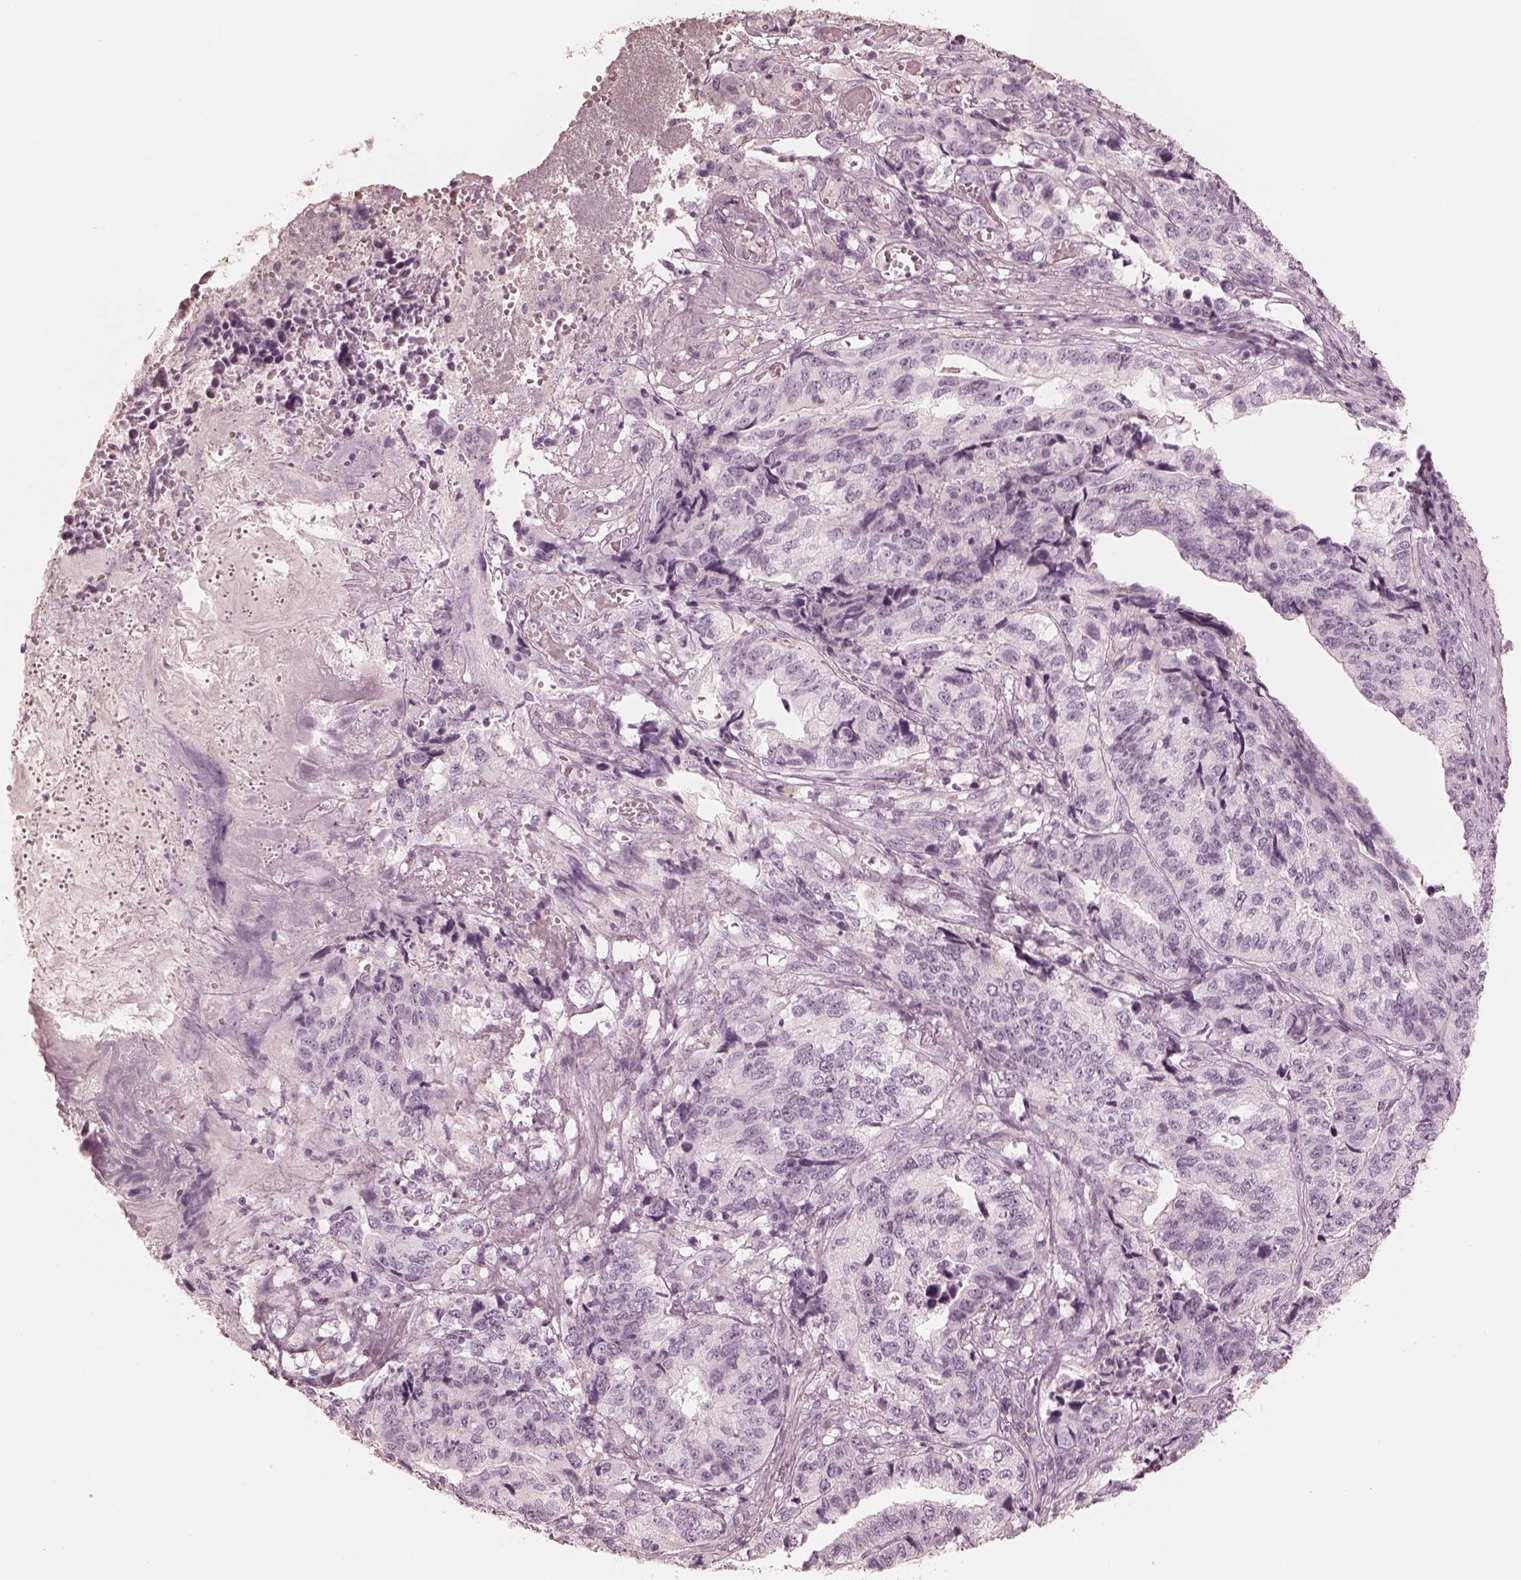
{"staining": {"intensity": "negative", "quantity": "none", "location": "none"}, "tissue": "stomach cancer", "cell_type": "Tumor cells", "image_type": "cancer", "snomed": [{"axis": "morphology", "description": "Adenocarcinoma, NOS"}, {"axis": "topography", "description": "Stomach, upper"}], "caption": "This is an IHC image of human stomach adenocarcinoma. There is no positivity in tumor cells.", "gene": "CALR3", "patient": {"sex": "female", "age": 67}}